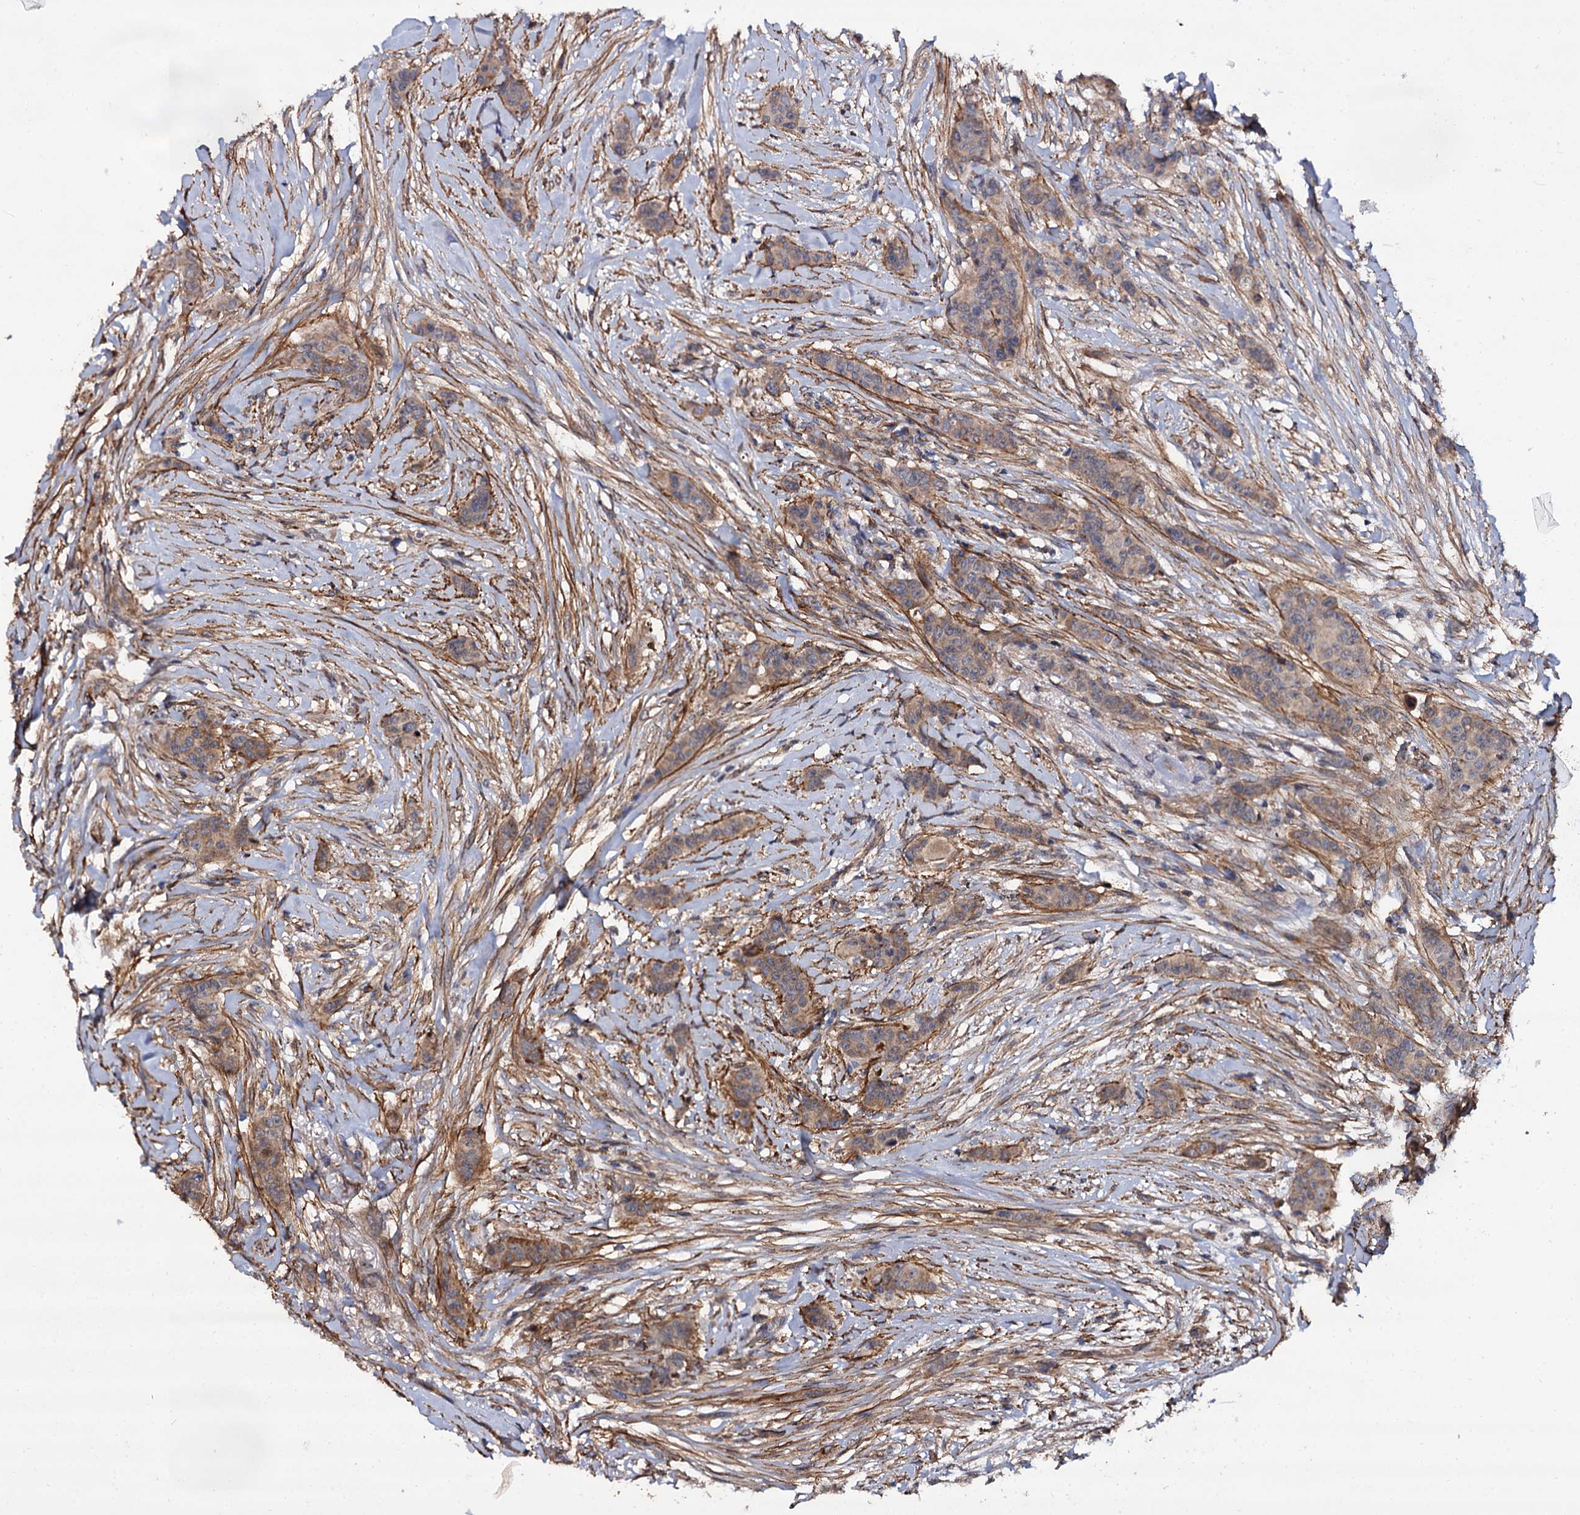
{"staining": {"intensity": "weak", "quantity": "25%-75%", "location": "cytoplasmic/membranous"}, "tissue": "breast cancer", "cell_type": "Tumor cells", "image_type": "cancer", "snomed": [{"axis": "morphology", "description": "Duct carcinoma"}, {"axis": "topography", "description": "Breast"}], "caption": "This photomicrograph demonstrates IHC staining of breast cancer (infiltrating ductal carcinoma), with low weak cytoplasmic/membranous positivity in approximately 25%-75% of tumor cells.", "gene": "ISM2", "patient": {"sex": "female", "age": 40}}